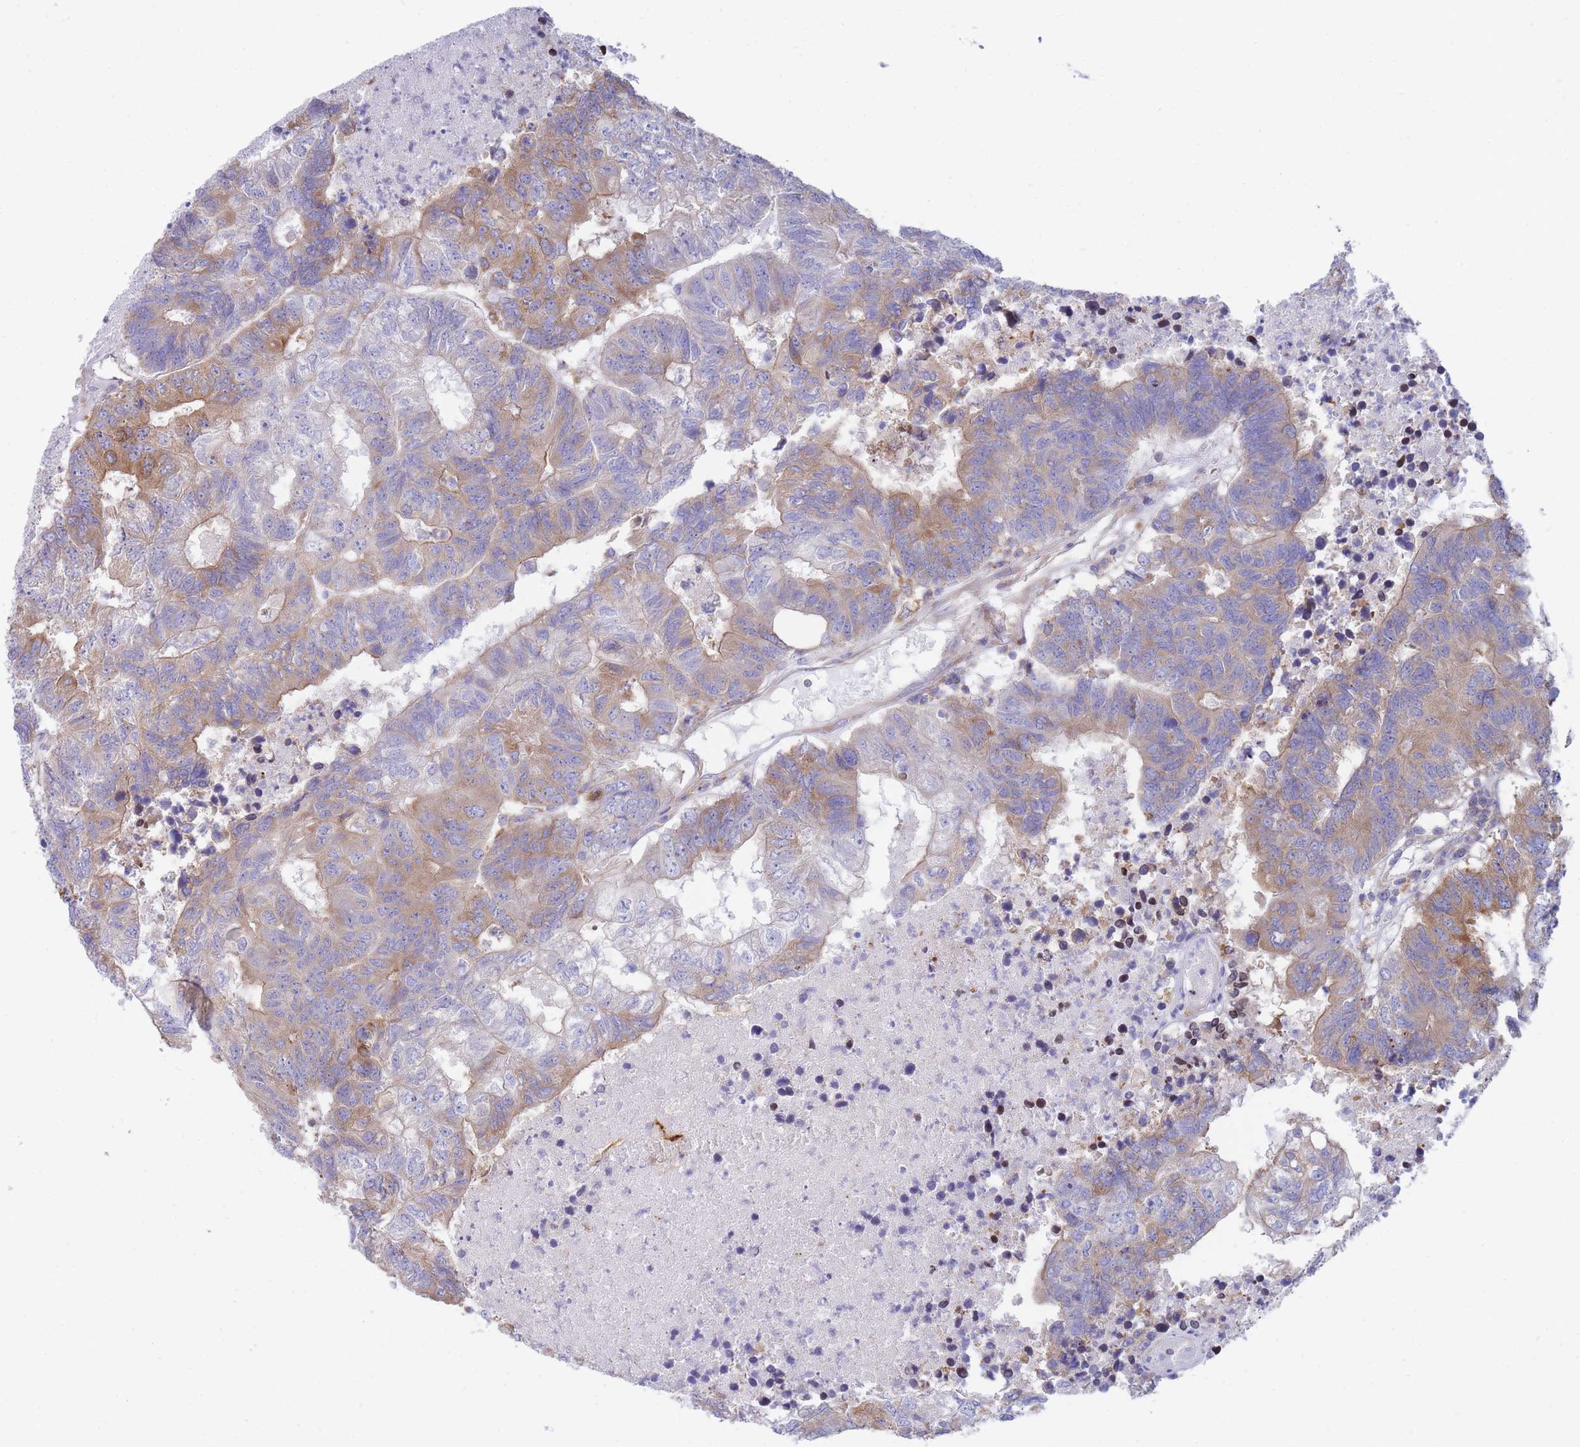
{"staining": {"intensity": "moderate", "quantity": "25%-75%", "location": "cytoplasmic/membranous"}, "tissue": "colorectal cancer", "cell_type": "Tumor cells", "image_type": "cancer", "snomed": [{"axis": "morphology", "description": "Adenocarcinoma, NOS"}, {"axis": "topography", "description": "Colon"}], "caption": "There is medium levels of moderate cytoplasmic/membranous expression in tumor cells of colorectal cancer, as demonstrated by immunohistochemical staining (brown color).", "gene": "SH2B2", "patient": {"sex": "female", "age": 48}}